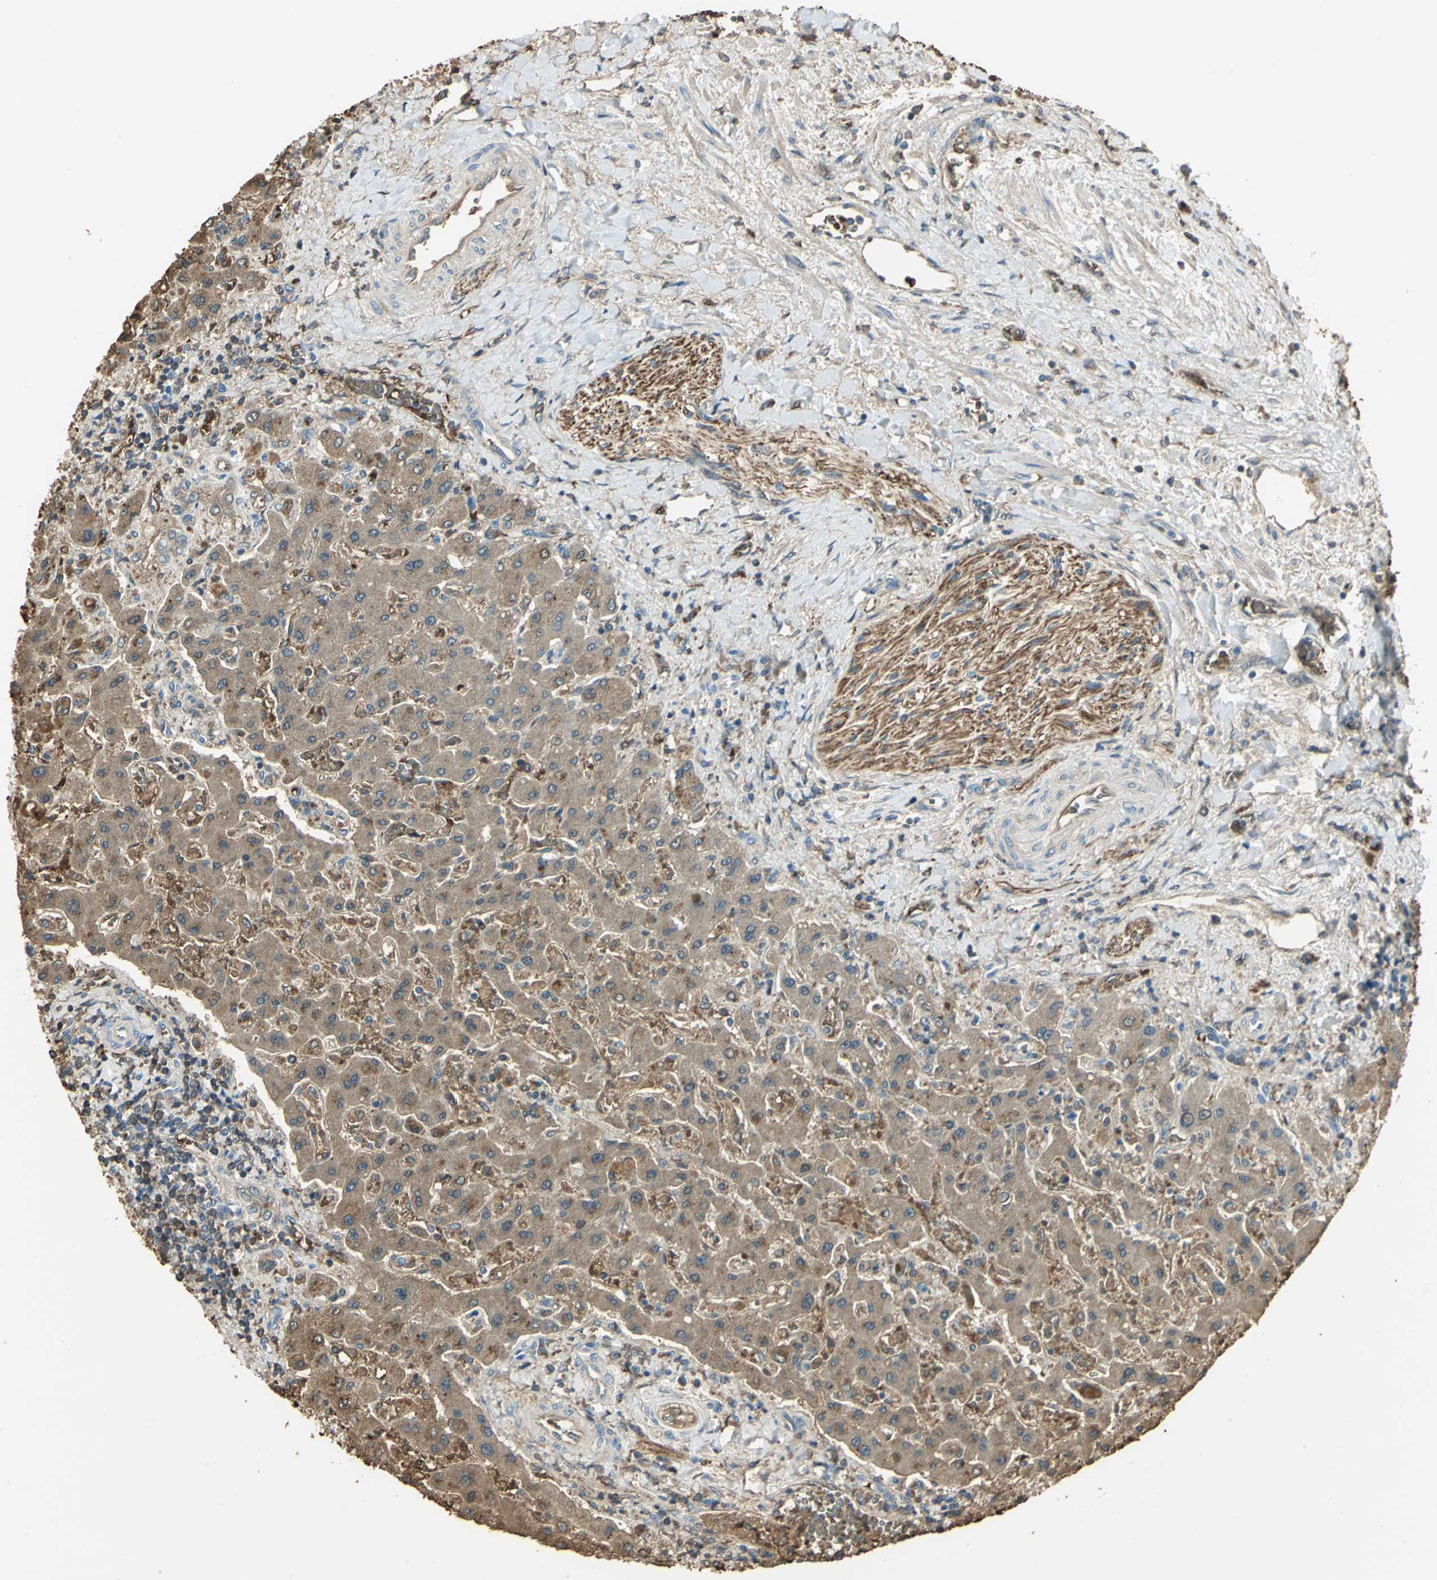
{"staining": {"intensity": "moderate", "quantity": ">75%", "location": "cytoplasmic/membranous"}, "tissue": "liver cancer", "cell_type": "Tumor cells", "image_type": "cancer", "snomed": [{"axis": "morphology", "description": "Cholangiocarcinoma"}, {"axis": "topography", "description": "Liver"}], "caption": "A high-resolution micrograph shows immunohistochemistry staining of liver cholangiocarcinoma, which exhibits moderate cytoplasmic/membranous expression in about >75% of tumor cells. The protein of interest is shown in brown color, while the nuclei are stained blue.", "gene": "DDAH1", "patient": {"sex": "male", "age": 50}}